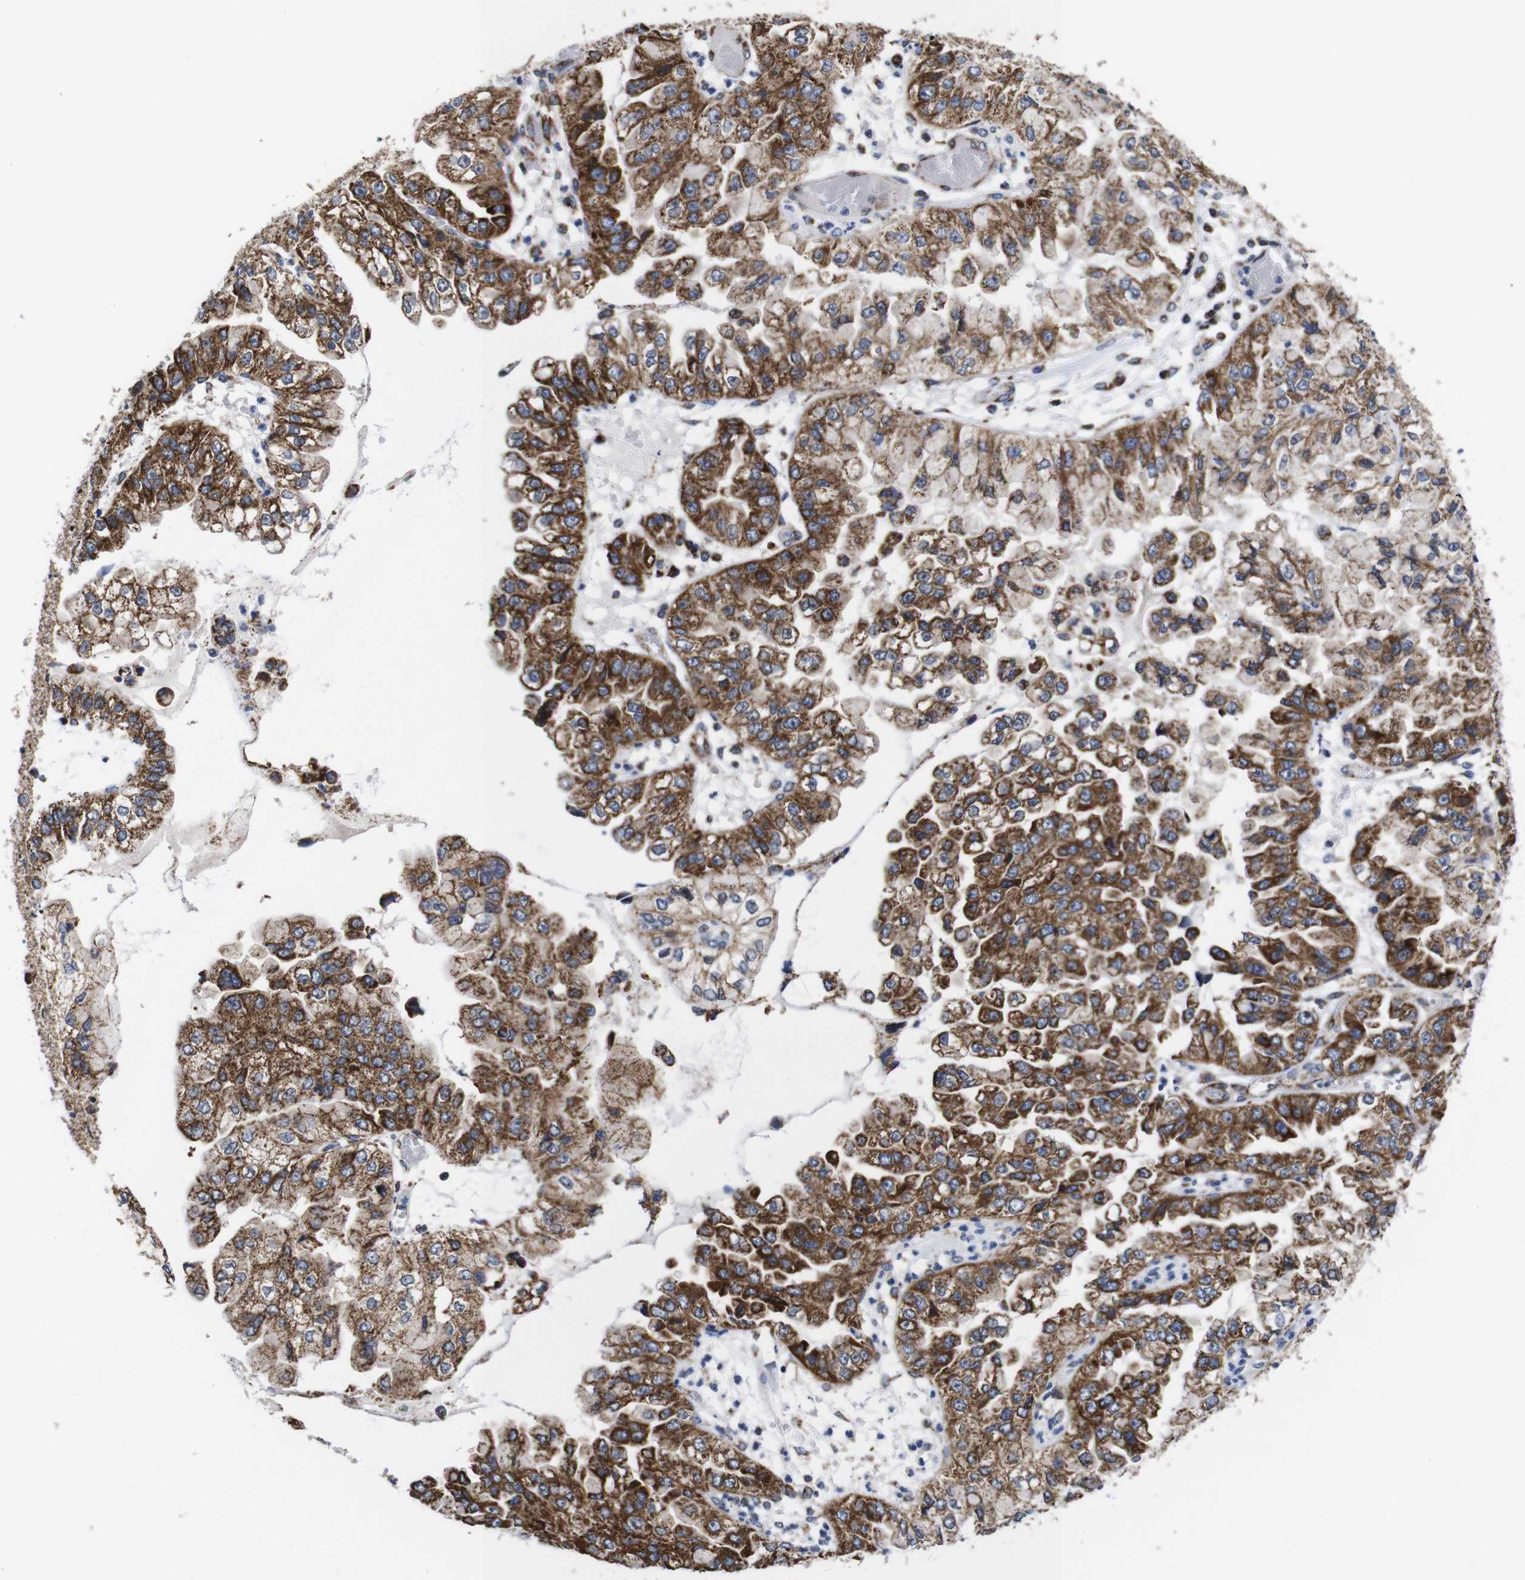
{"staining": {"intensity": "strong", "quantity": "25%-75%", "location": "cytoplasmic/membranous"}, "tissue": "liver cancer", "cell_type": "Tumor cells", "image_type": "cancer", "snomed": [{"axis": "morphology", "description": "Cholangiocarcinoma"}, {"axis": "topography", "description": "Liver"}], "caption": "DAB immunohistochemical staining of human liver cancer (cholangiocarcinoma) displays strong cytoplasmic/membranous protein positivity in about 25%-75% of tumor cells.", "gene": "C17orf80", "patient": {"sex": "female", "age": 79}}